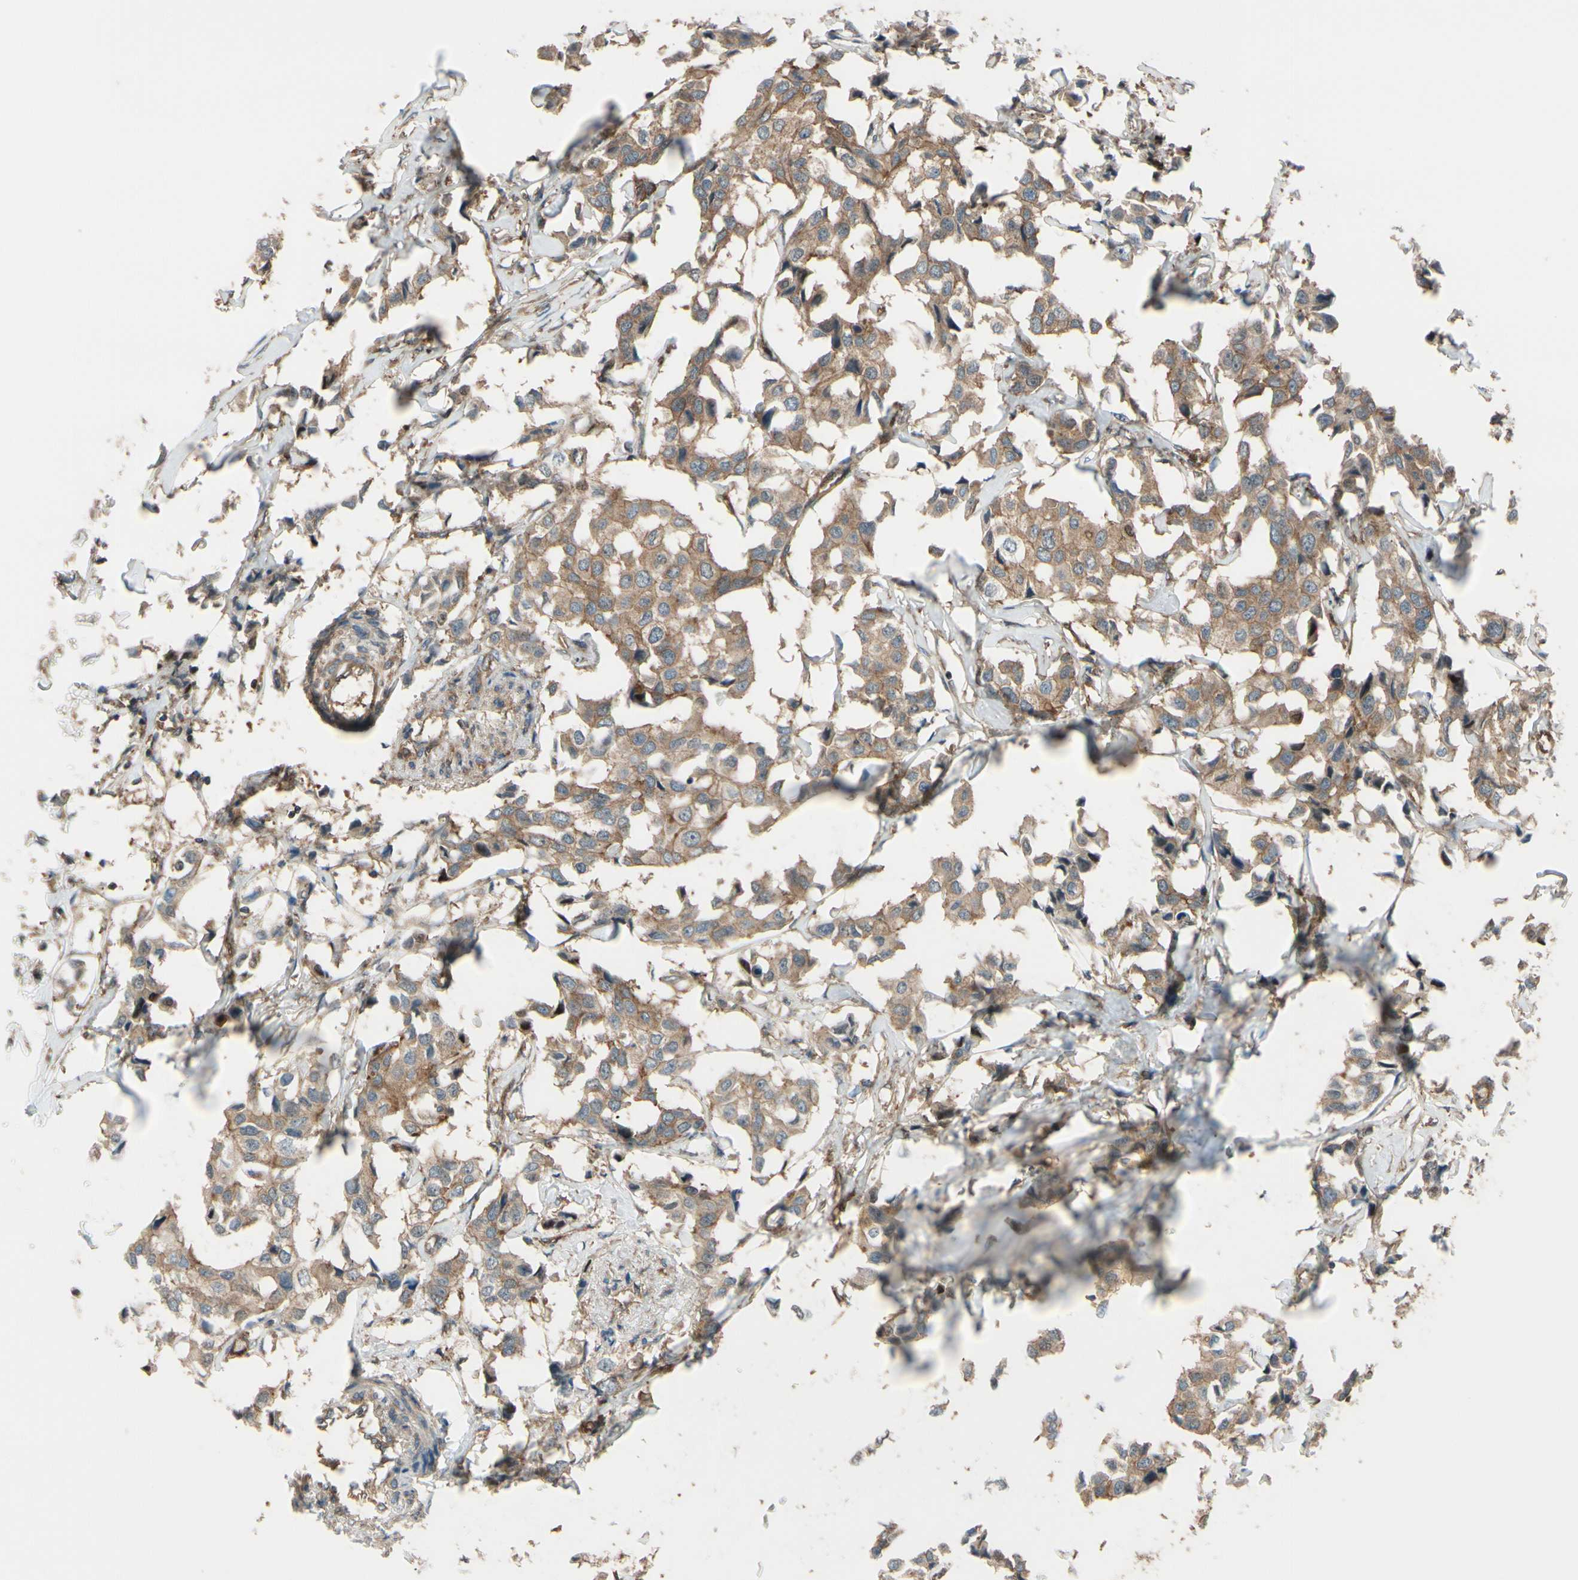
{"staining": {"intensity": "moderate", "quantity": ">75%", "location": "cytoplasmic/membranous"}, "tissue": "breast cancer", "cell_type": "Tumor cells", "image_type": "cancer", "snomed": [{"axis": "morphology", "description": "Duct carcinoma"}, {"axis": "topography", "description": "Breast"}], "caption": "Breast cancer stained for a protein (brown) shows moderate cytoplasmic/membranous positive staining in about >75% of tumor cells.", "gene": "EPS15", "patient": {"sex": "female", "age": 80}}